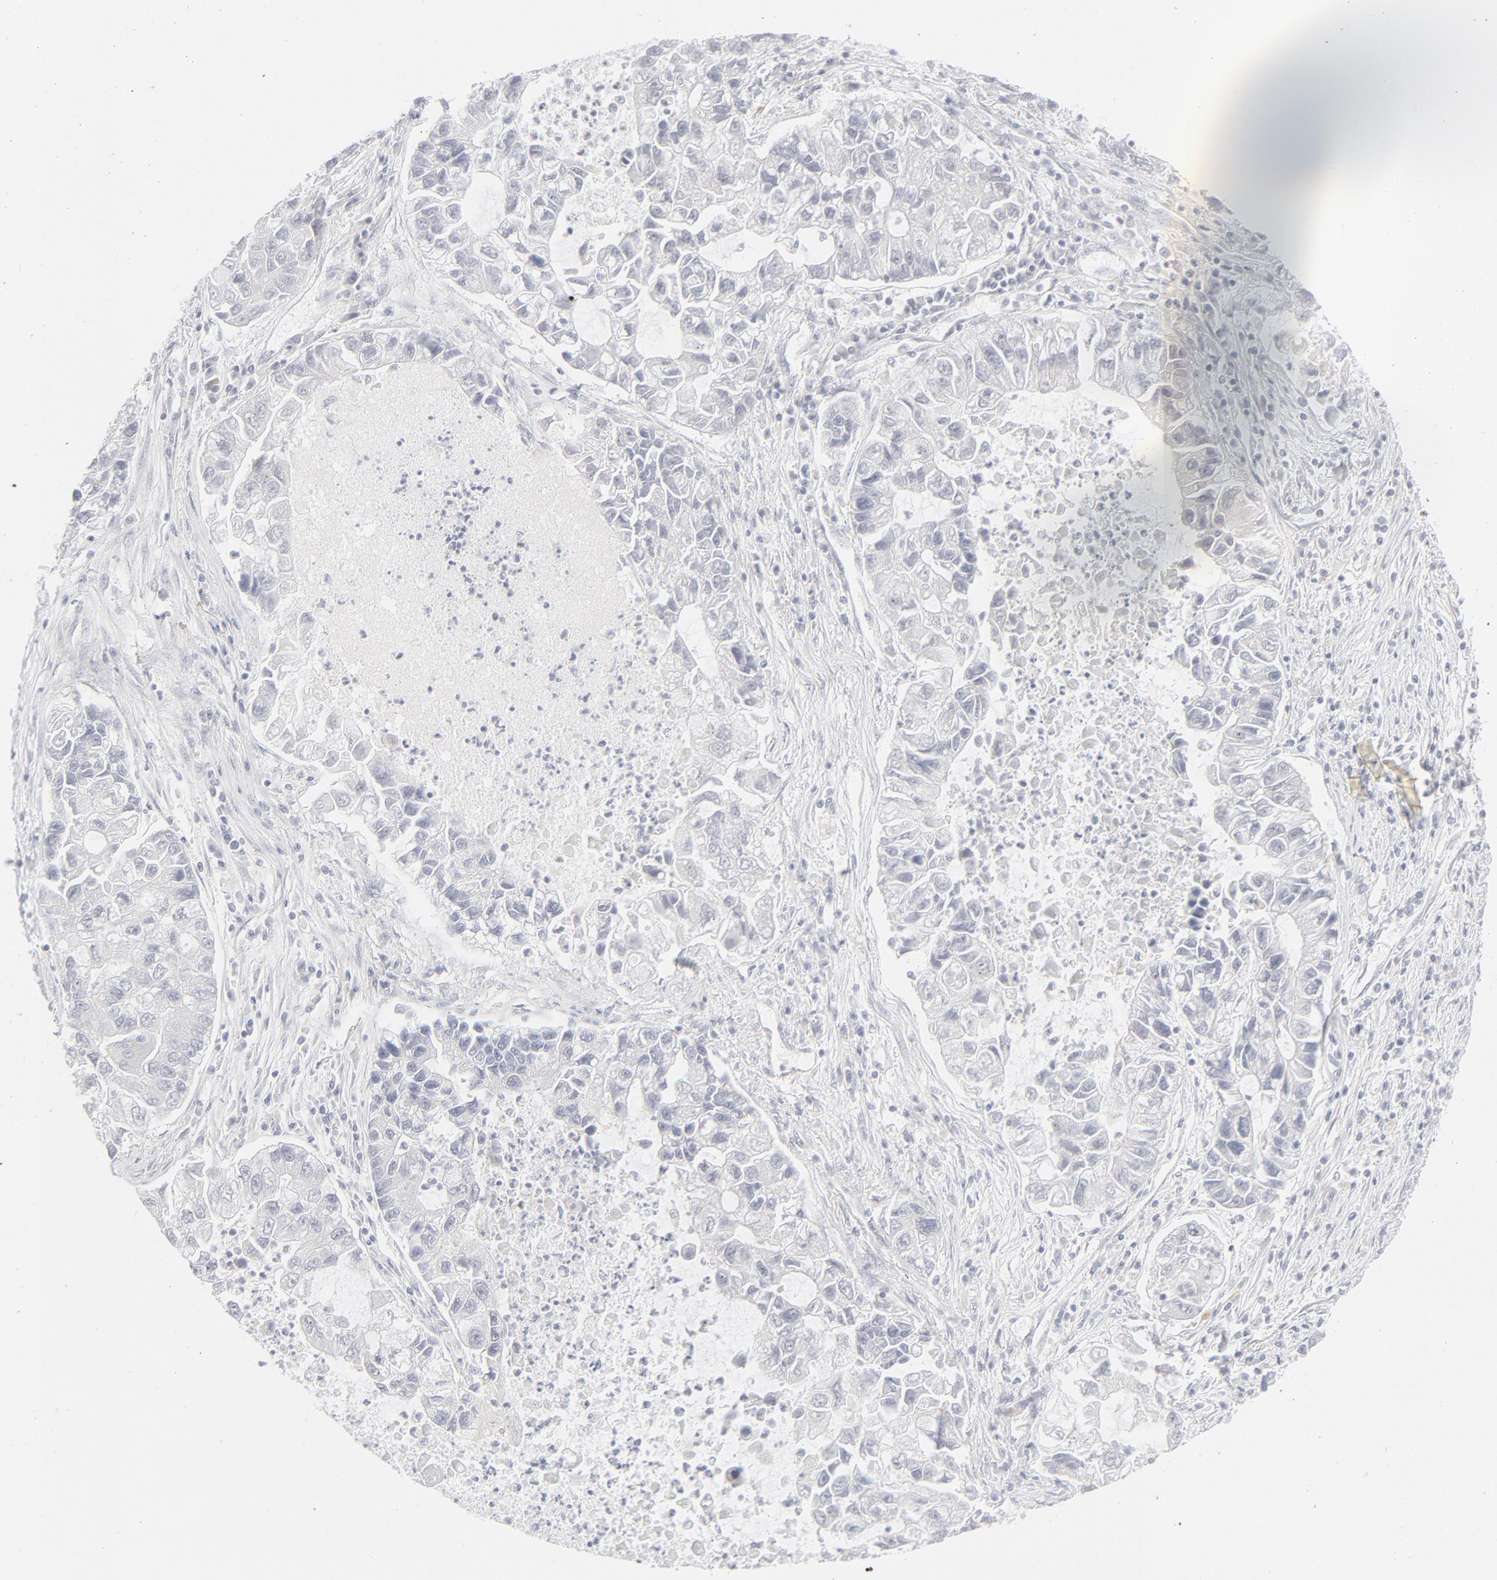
{"staining": {"intensity": "negative", "quantity": "none", "location": "none"}, "tissue": "lung cancer", "cell_type": "Tumor cells", "image_type": "cancer", "snomed": [{"axis": "morphology", "description": "Adenocarcinoma, NOS"}, {"axis": "topography", "description": "Lung"}], "caption": "Histopathology image shows no protein staining in tumor cells of lung cancer (adenocarcinoma) tissue.", "gene": "PRKCB", "patient": {"sex": "female", "age": 51}}